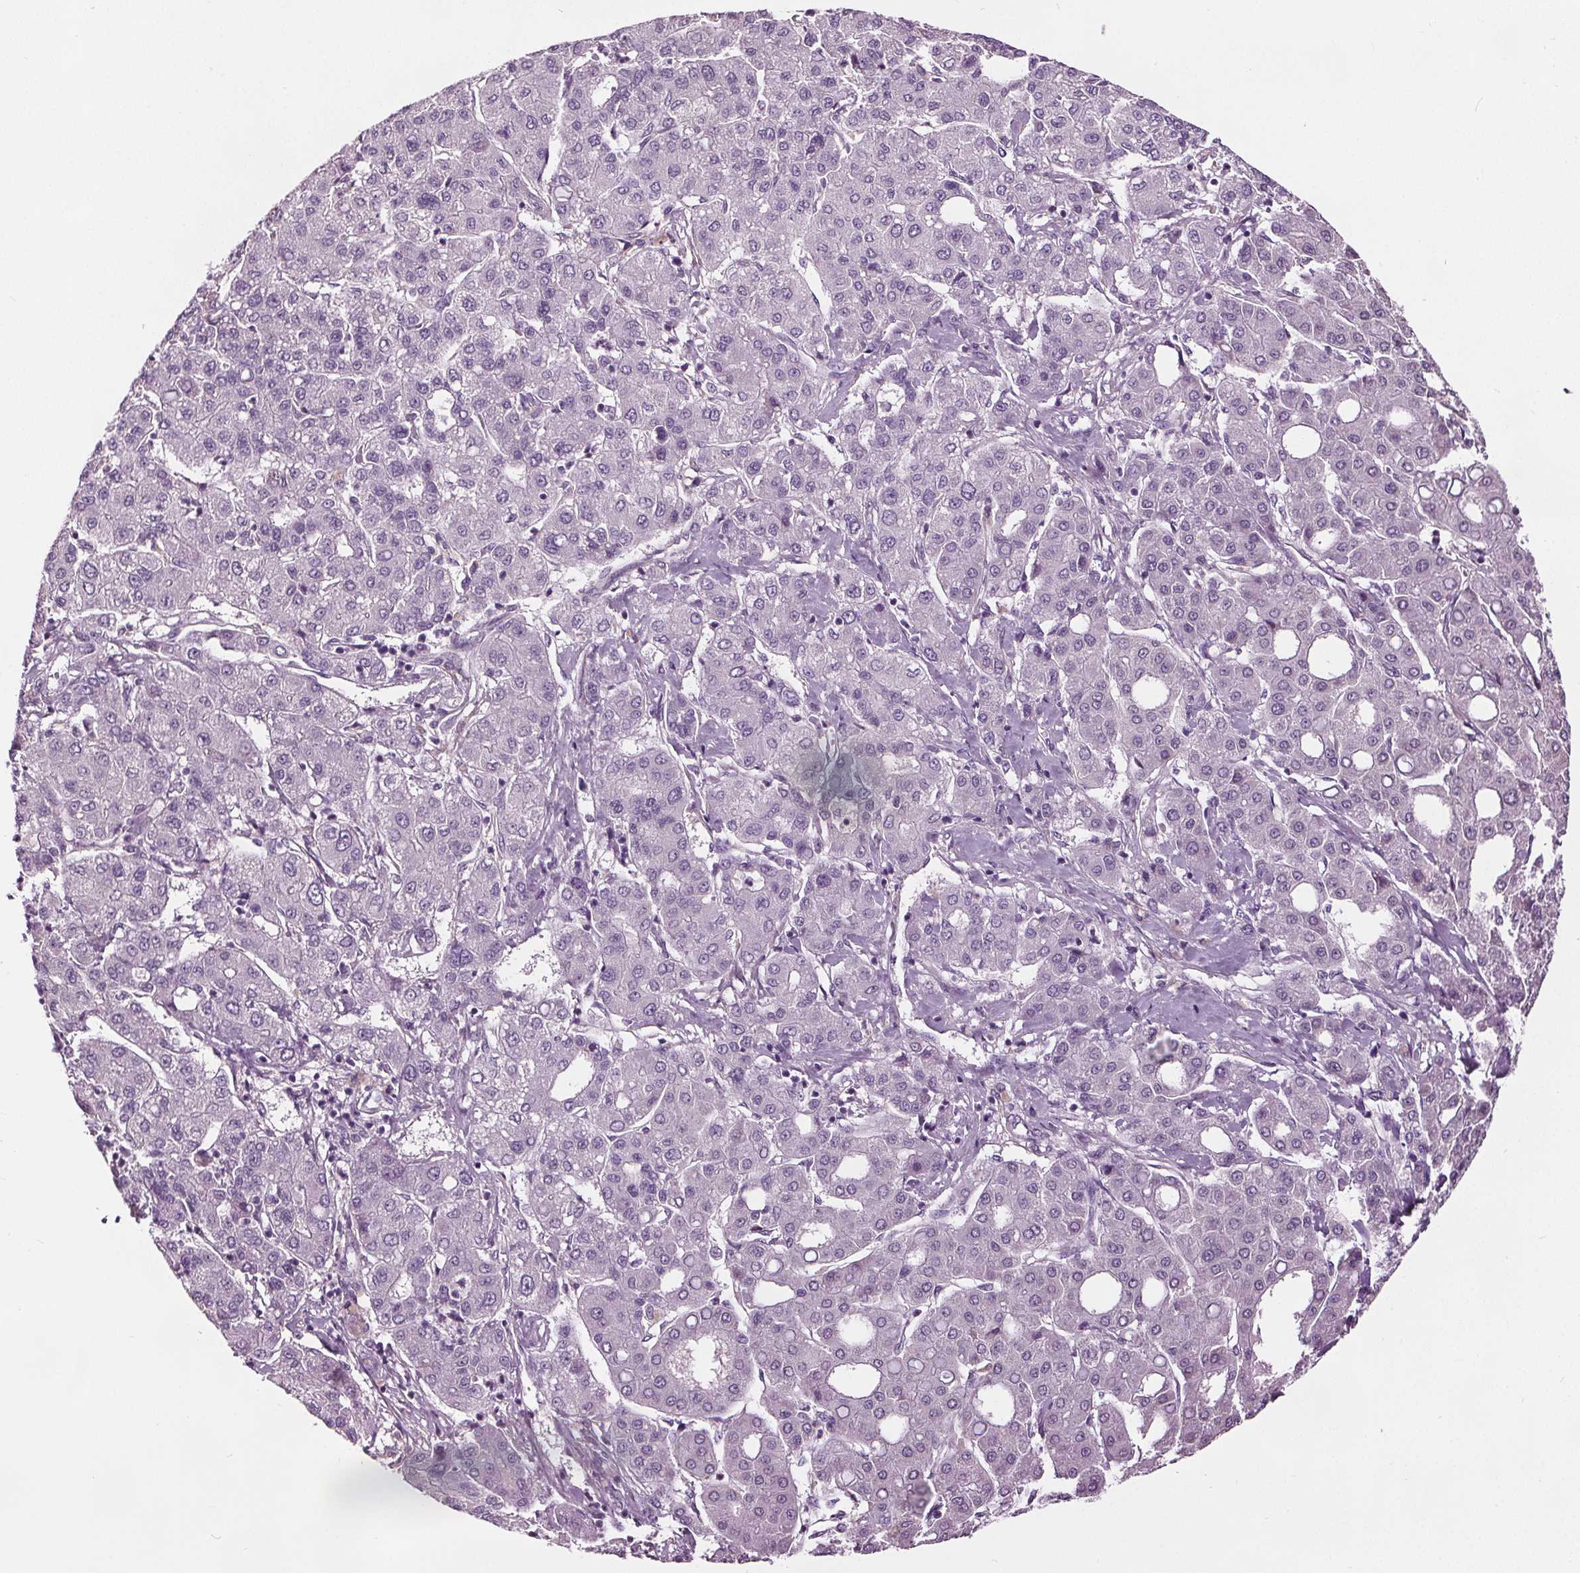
{"staining": {"intensity": "negative", "quantity": "none", "location": "none"}, "tissue": "liver cancer", "cell_type": "Tumor cells", "image_type": "cancer", "snomed": [{"axis": "morphology", "description": "Carcinoma, Hepatocellular, NOS"}, {"axis": "topography", "description": "Liver"}], "caption": "Tumor cells are negative for protein expression in human liver hepatocellular carcinoma.", "gene": "RASA1", "patient": {"sex": "male", "age": 65}}